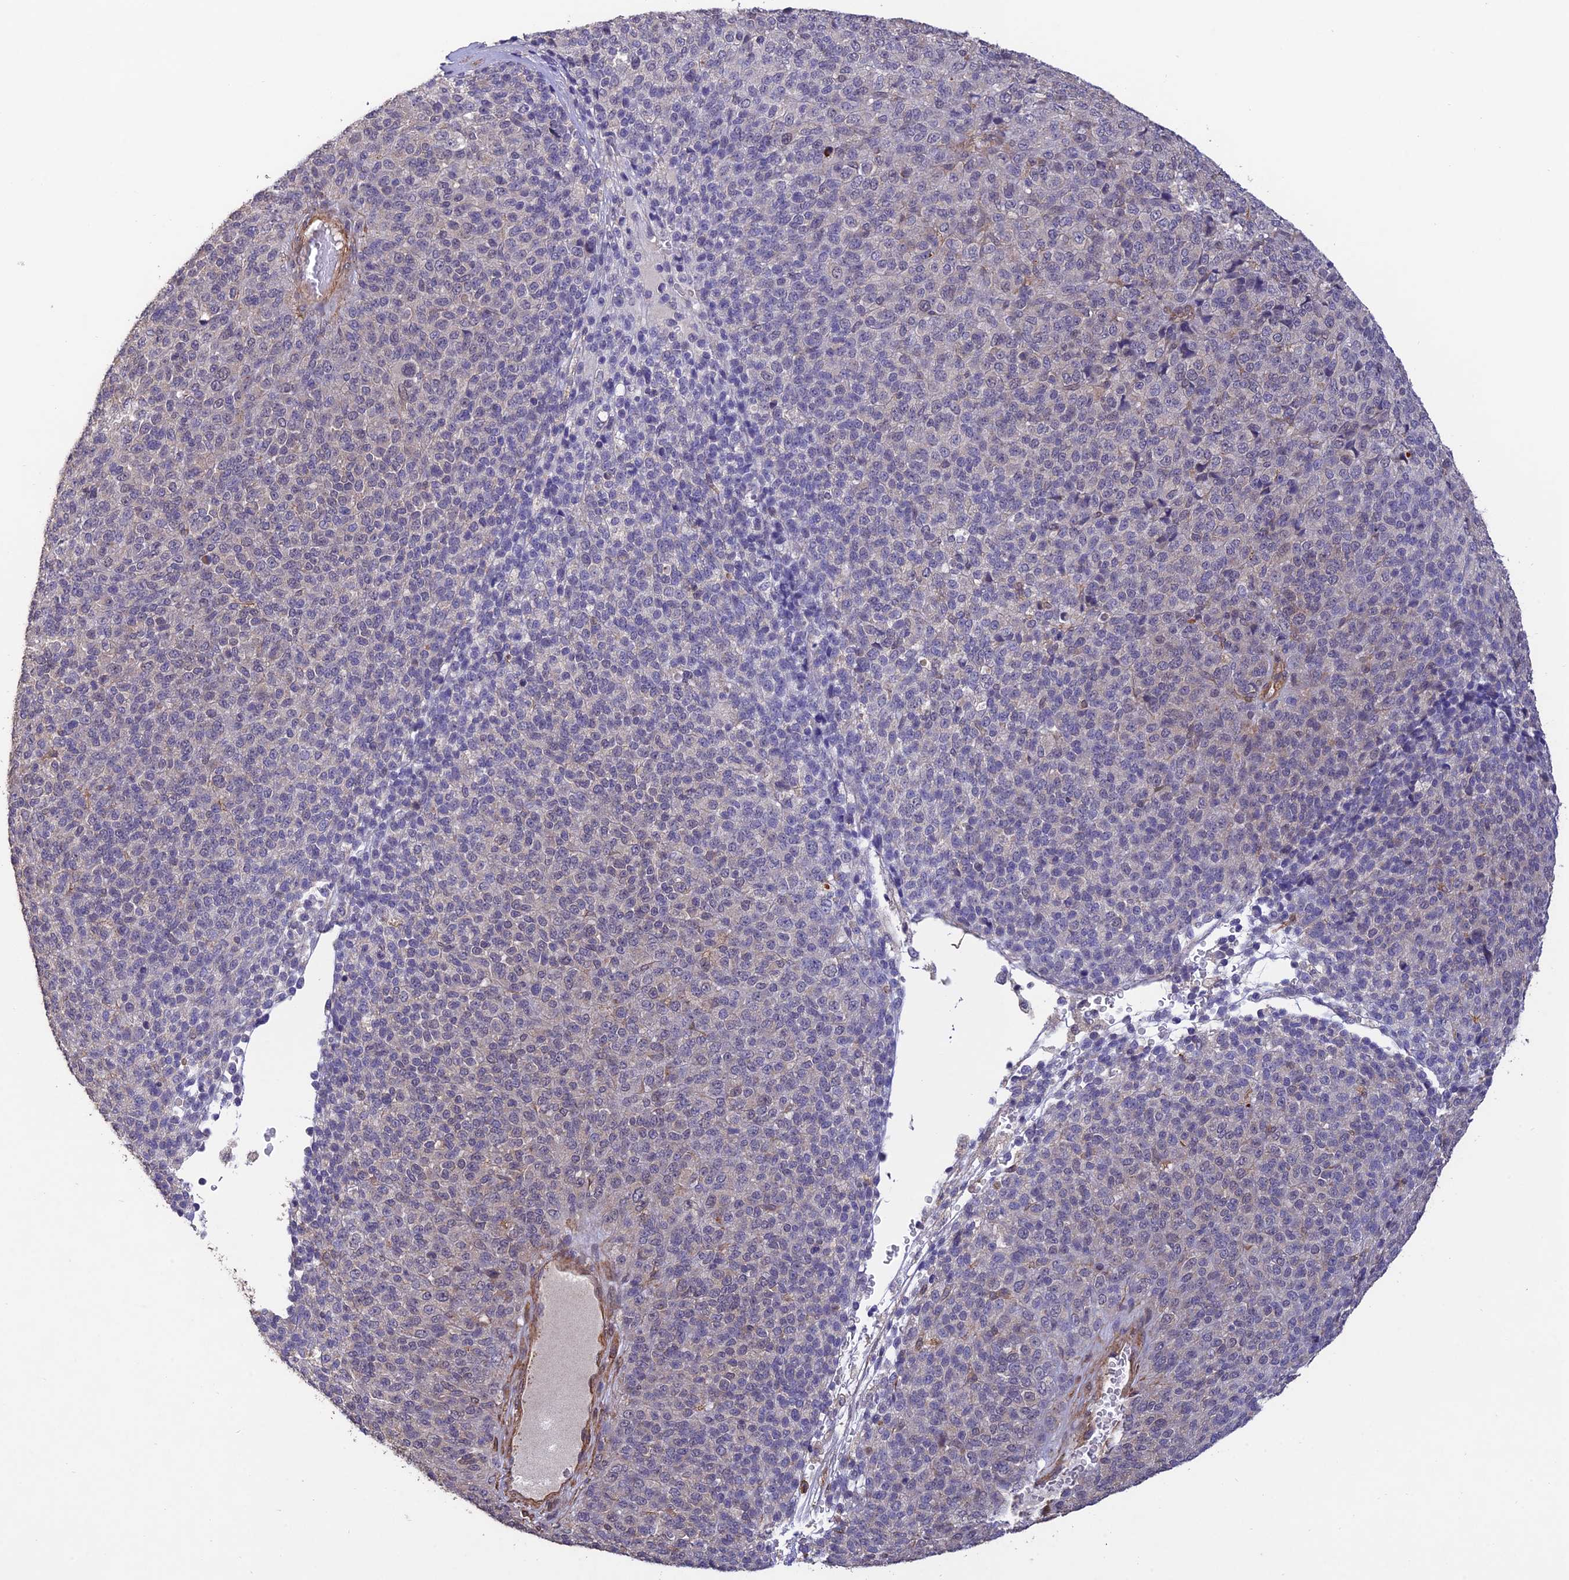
{"staining": {"intensity": "negative", "quantity": "none", "location": "none"}, "tissue": "melanoma", "cell_type": "Tumor cells", "image_type": "cancer", "snomed": [{"axis": "morphology", "description": "Malignant melanoma, Metastatic site"}, {"axis": "topography", "description": "Brain"}], "caption": "This is an immunohistochemistry histopathology image of melanoma. There is no expression in tumor cells.", "gene": "PAGR1", "patient": {"sex": "female", "age": 56}}